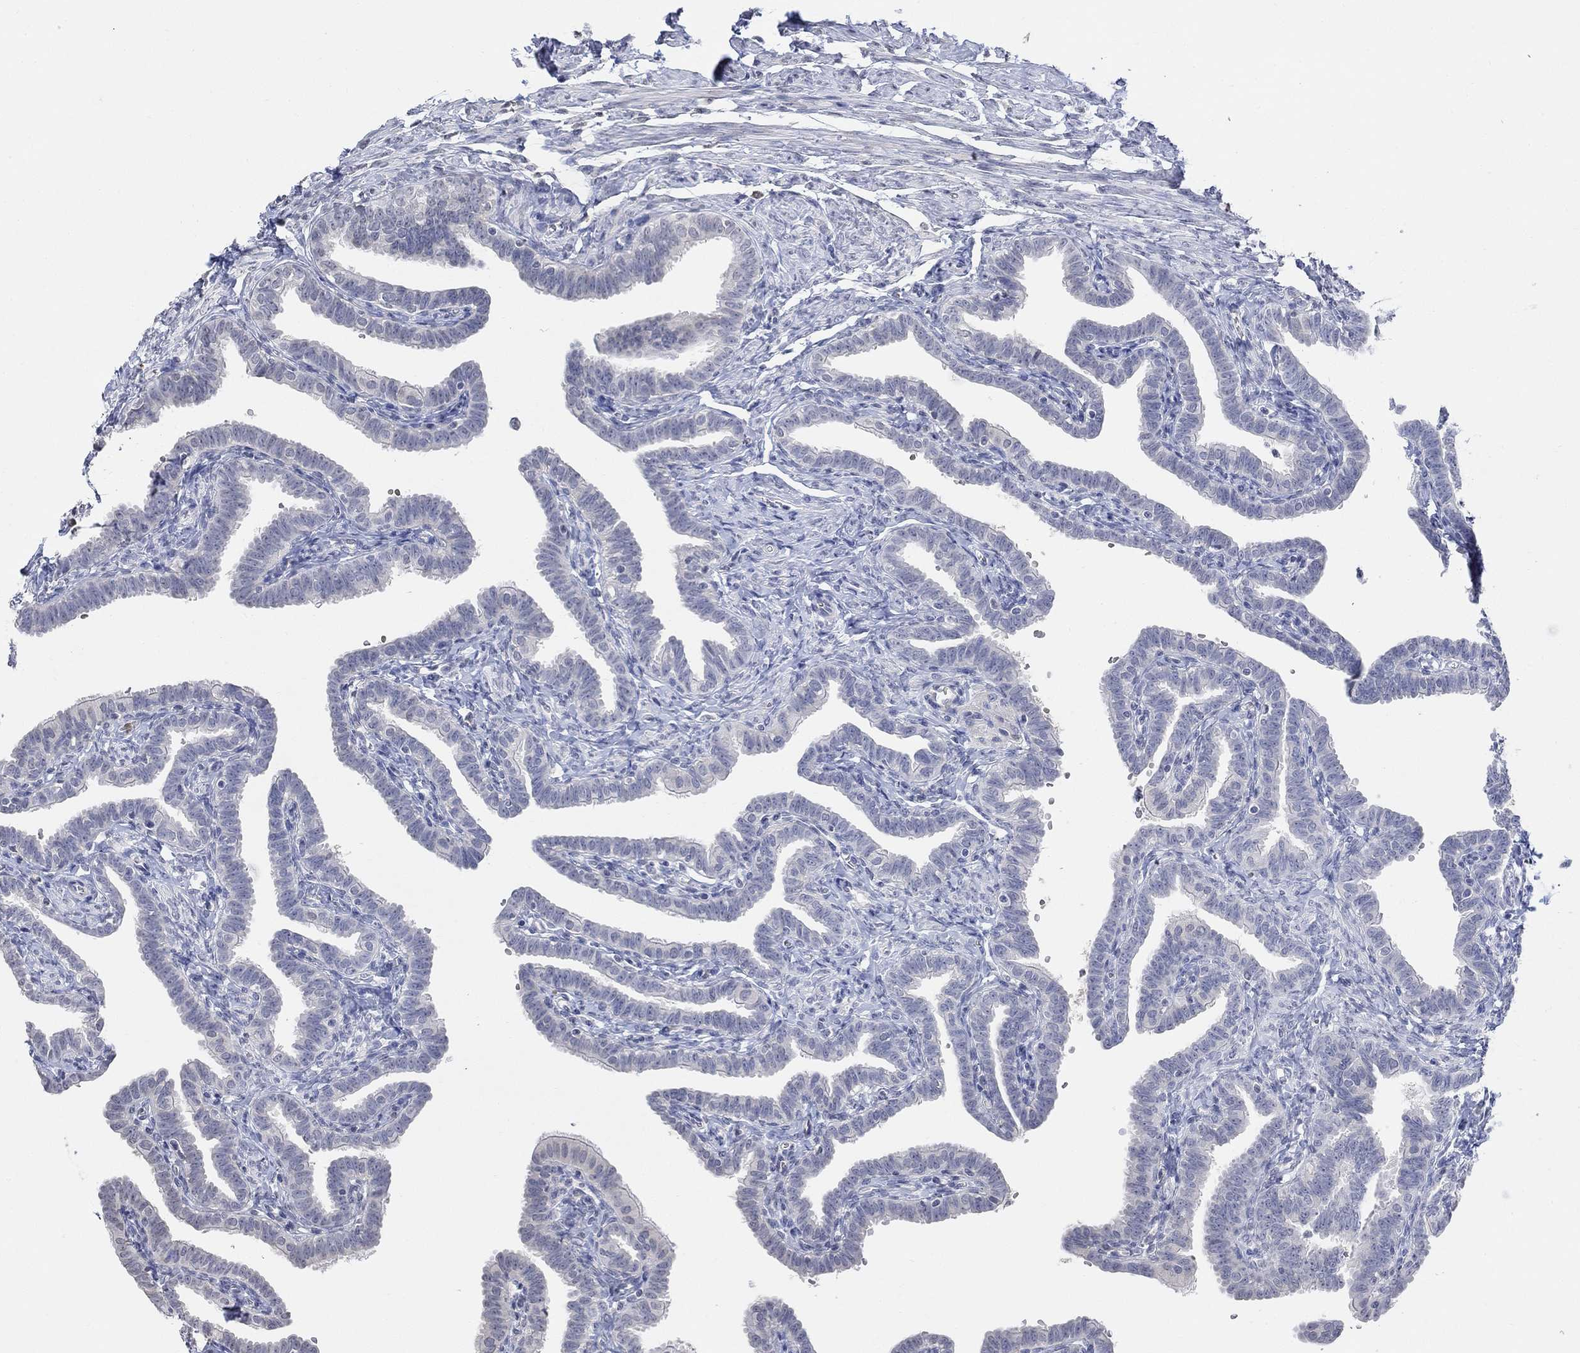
{"staining": {"intensity": "negative", "quantity": "none", "location": "none"}, "tissue": "fallopian tube", "cell_type": "Glandular cells", "image_type": "normal", "snomed": [{"axis": "morphology", "description": "Normal tissue, NOS"}, {"axis": "topography", "description": "Fallopian tube"}, {"axis": "topography", "description": "Ovary"}], "caption": "Glandular cells are negative for brown protein staining in benign fallopian tube. (Immunohistochemistry, brightfield microscopy, high magnification).", "gene": "TMEM255A", "patient": {"sex": "female", "age": 57}}